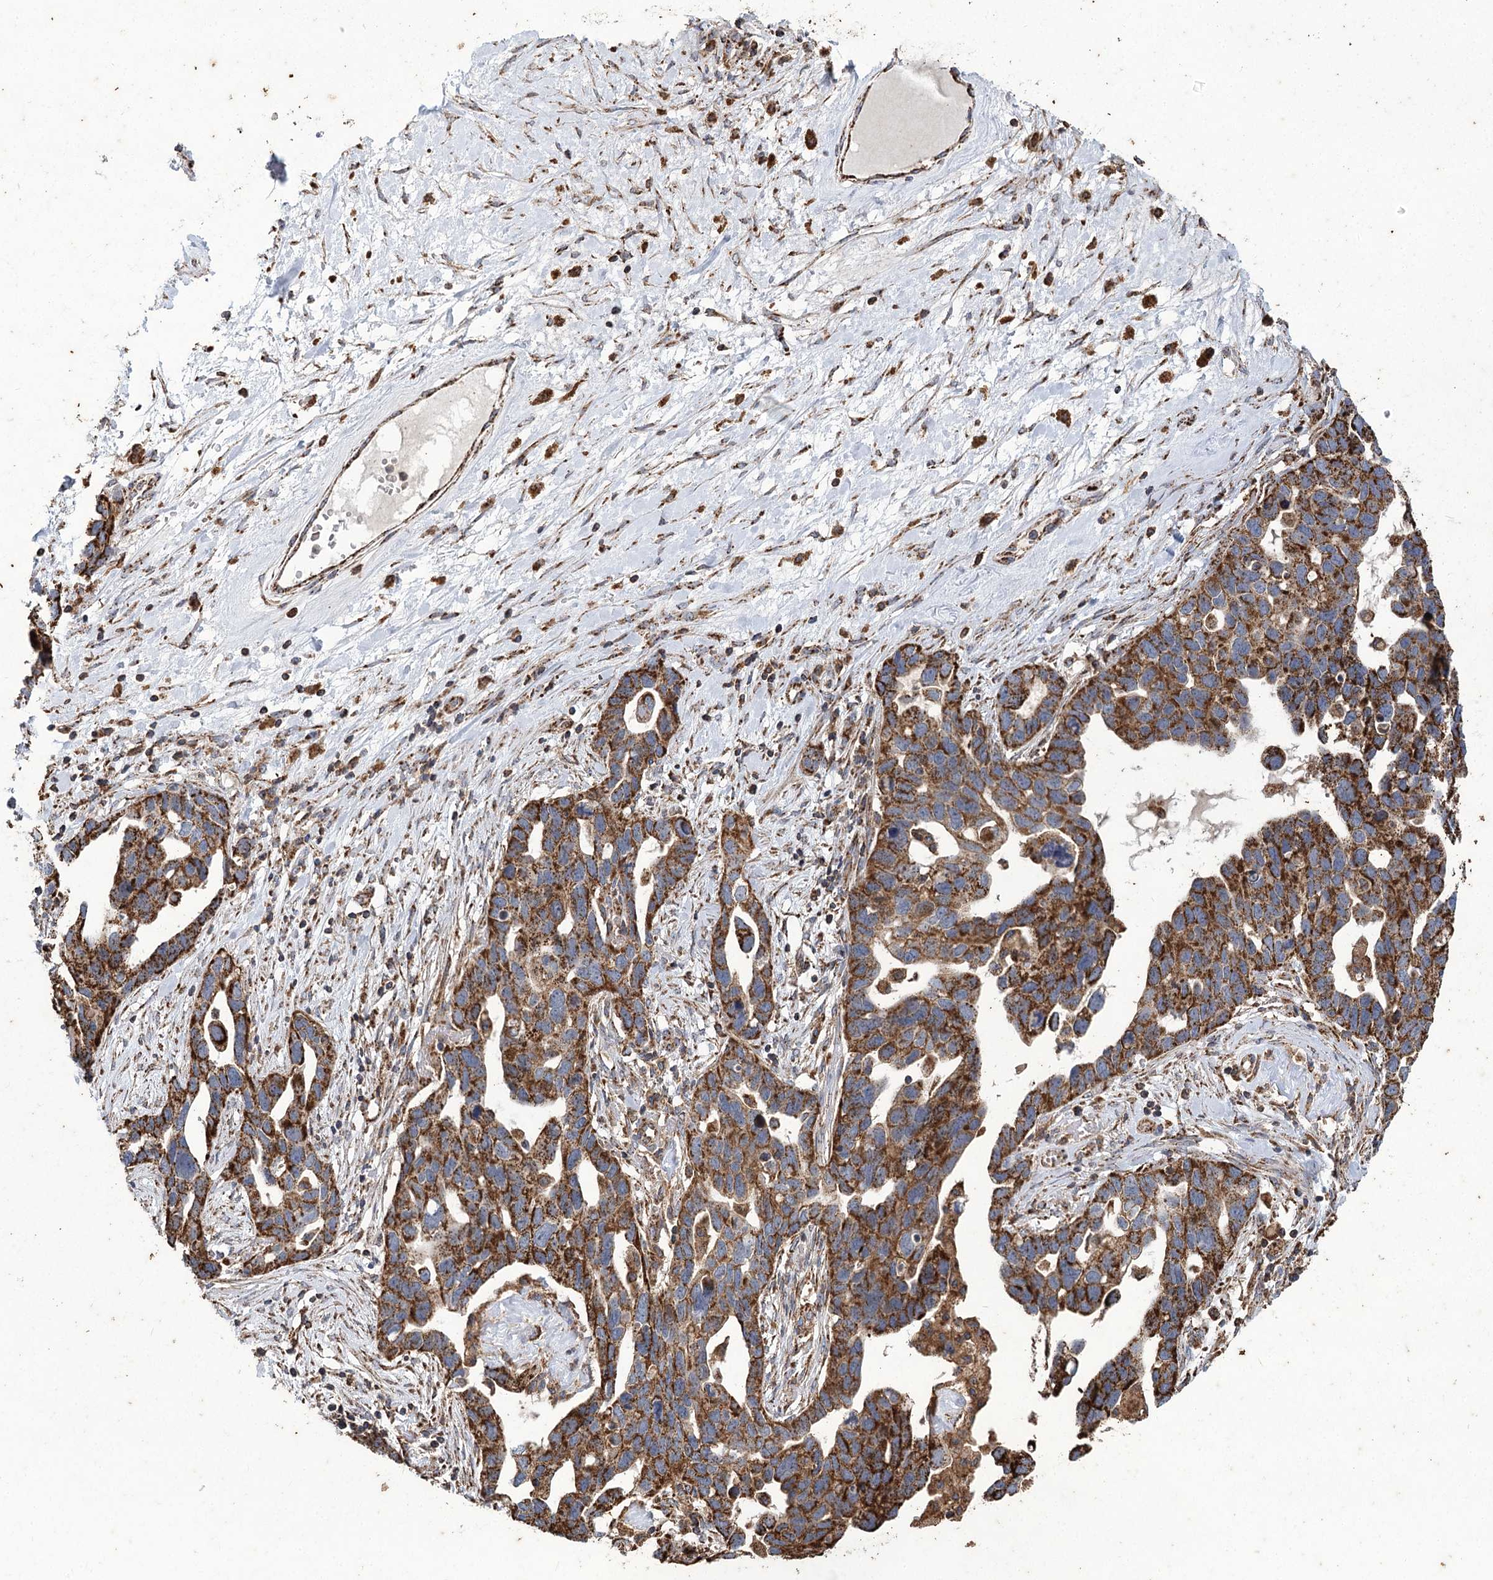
{"staining": {"intensity": "strong", "quantity": ">75%", "location": "cytoplasmic/membranous"}, "tissue": "ovarian cancer", "cell_type": "Tumor cells", "image_type": "cancer", "snomed": [{"axis": "morphology", "description": "Cystadenocarcinoma, serous, NOS"}, {"axis": "topography", "description": "Ovary"}], "caption": "High-power microscopy captured an IHC histopathology image of ovarian serous cystadenocarcinoma, revealing strong cytoplasmic/membranous staining in approximately >75% of tumor cells. Nuclei are stained in blue.", "gene": "CARD19", "patient": {"sex": "female", "age": 54}}